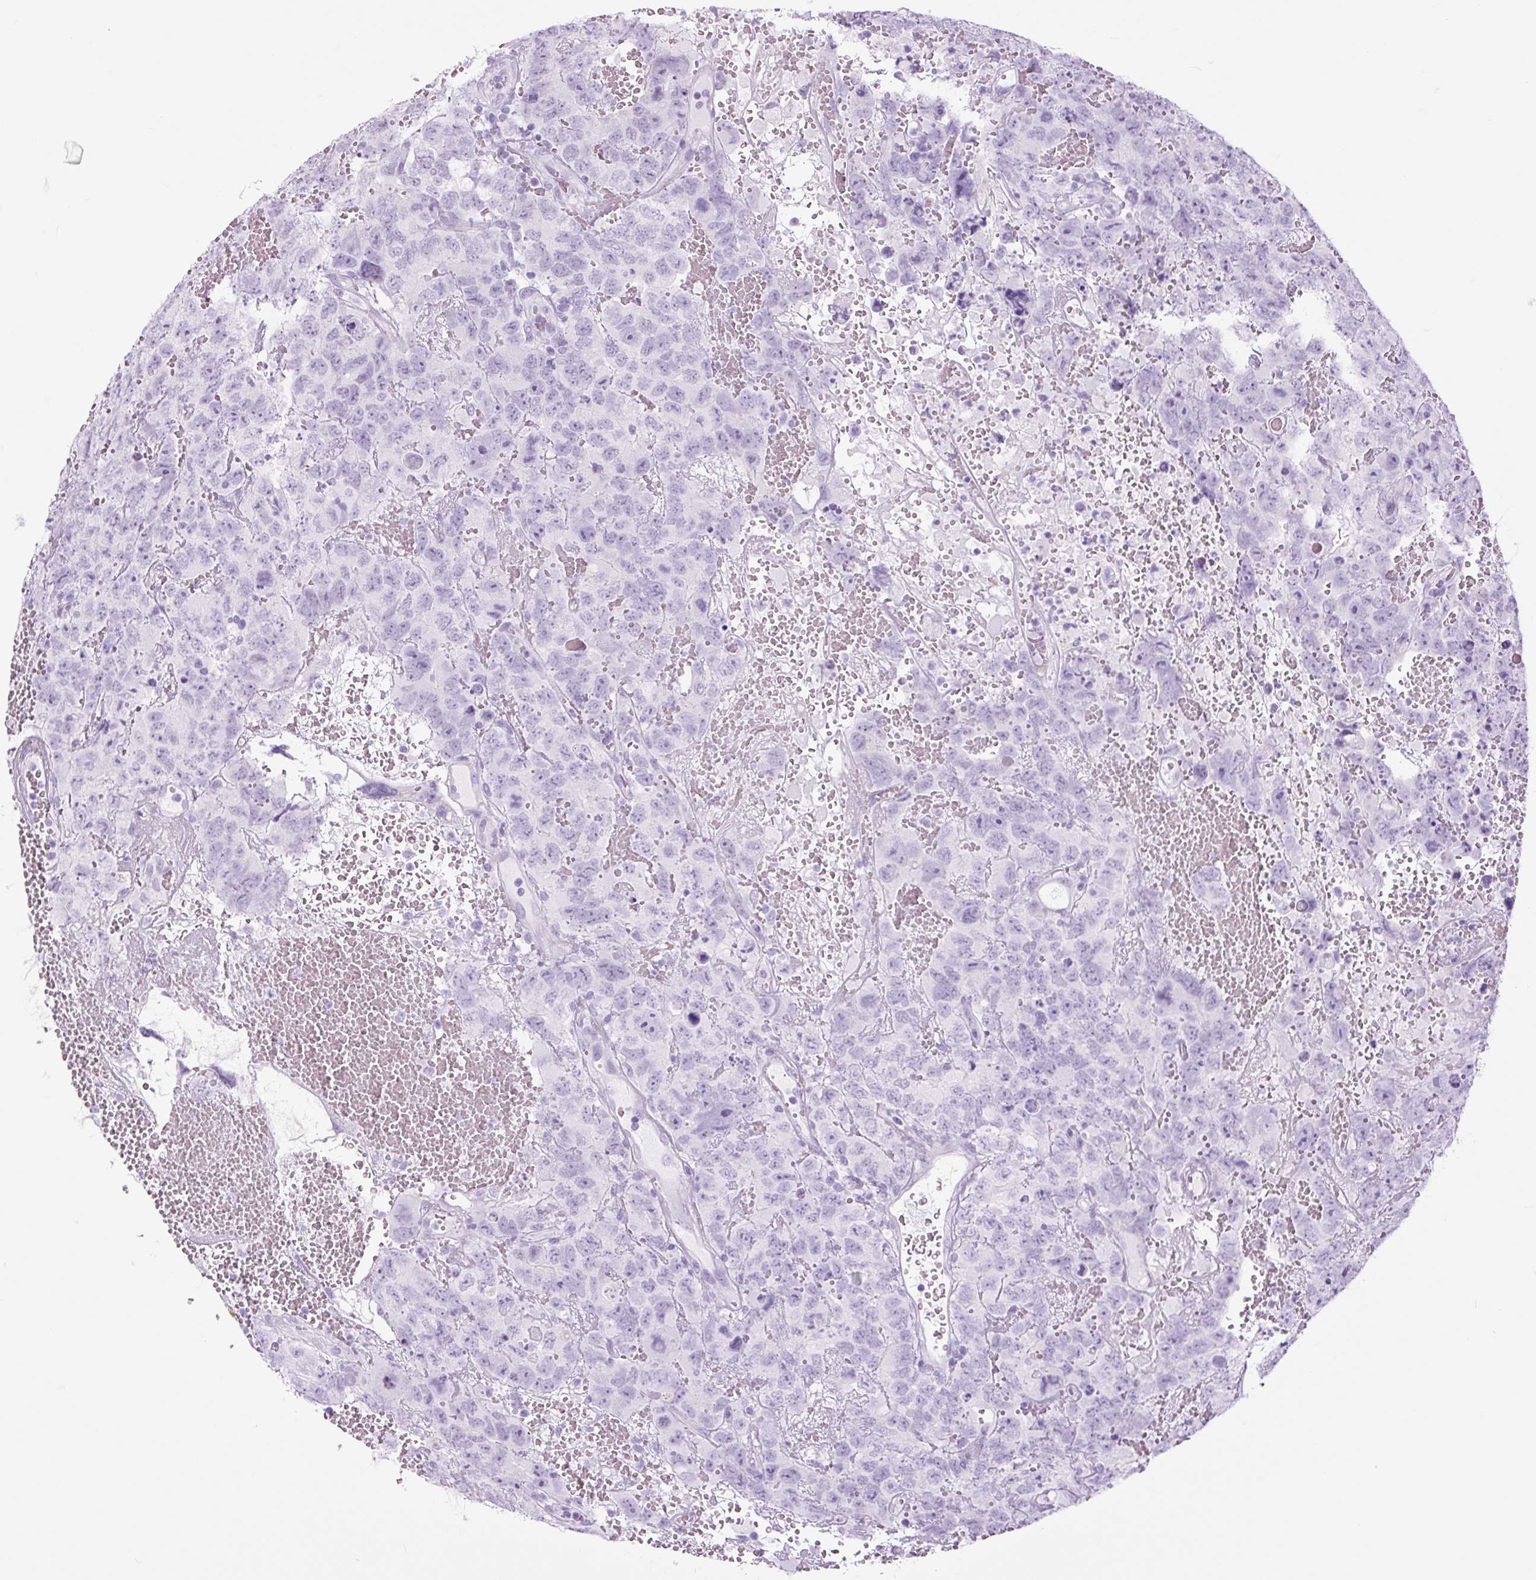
{"staining": {"intensity": "negative", "quantity": "none", "location": "none"}, "tissue": "testis cancer", "cell_type": "Tumor cells", "image_type": "cancer", "snomed": [{"axis": "morphology", "description": "Carcinoma, Embryonal, NOS"}, {"axis": "topography", "description": "Testis"}], "caption": "Embryonal carcinoma (testis) stained for a protein using IHC exhibits no staining tumor cells.", "gene": "TFF2", "patient": {"sex": "male", "age": 45}}